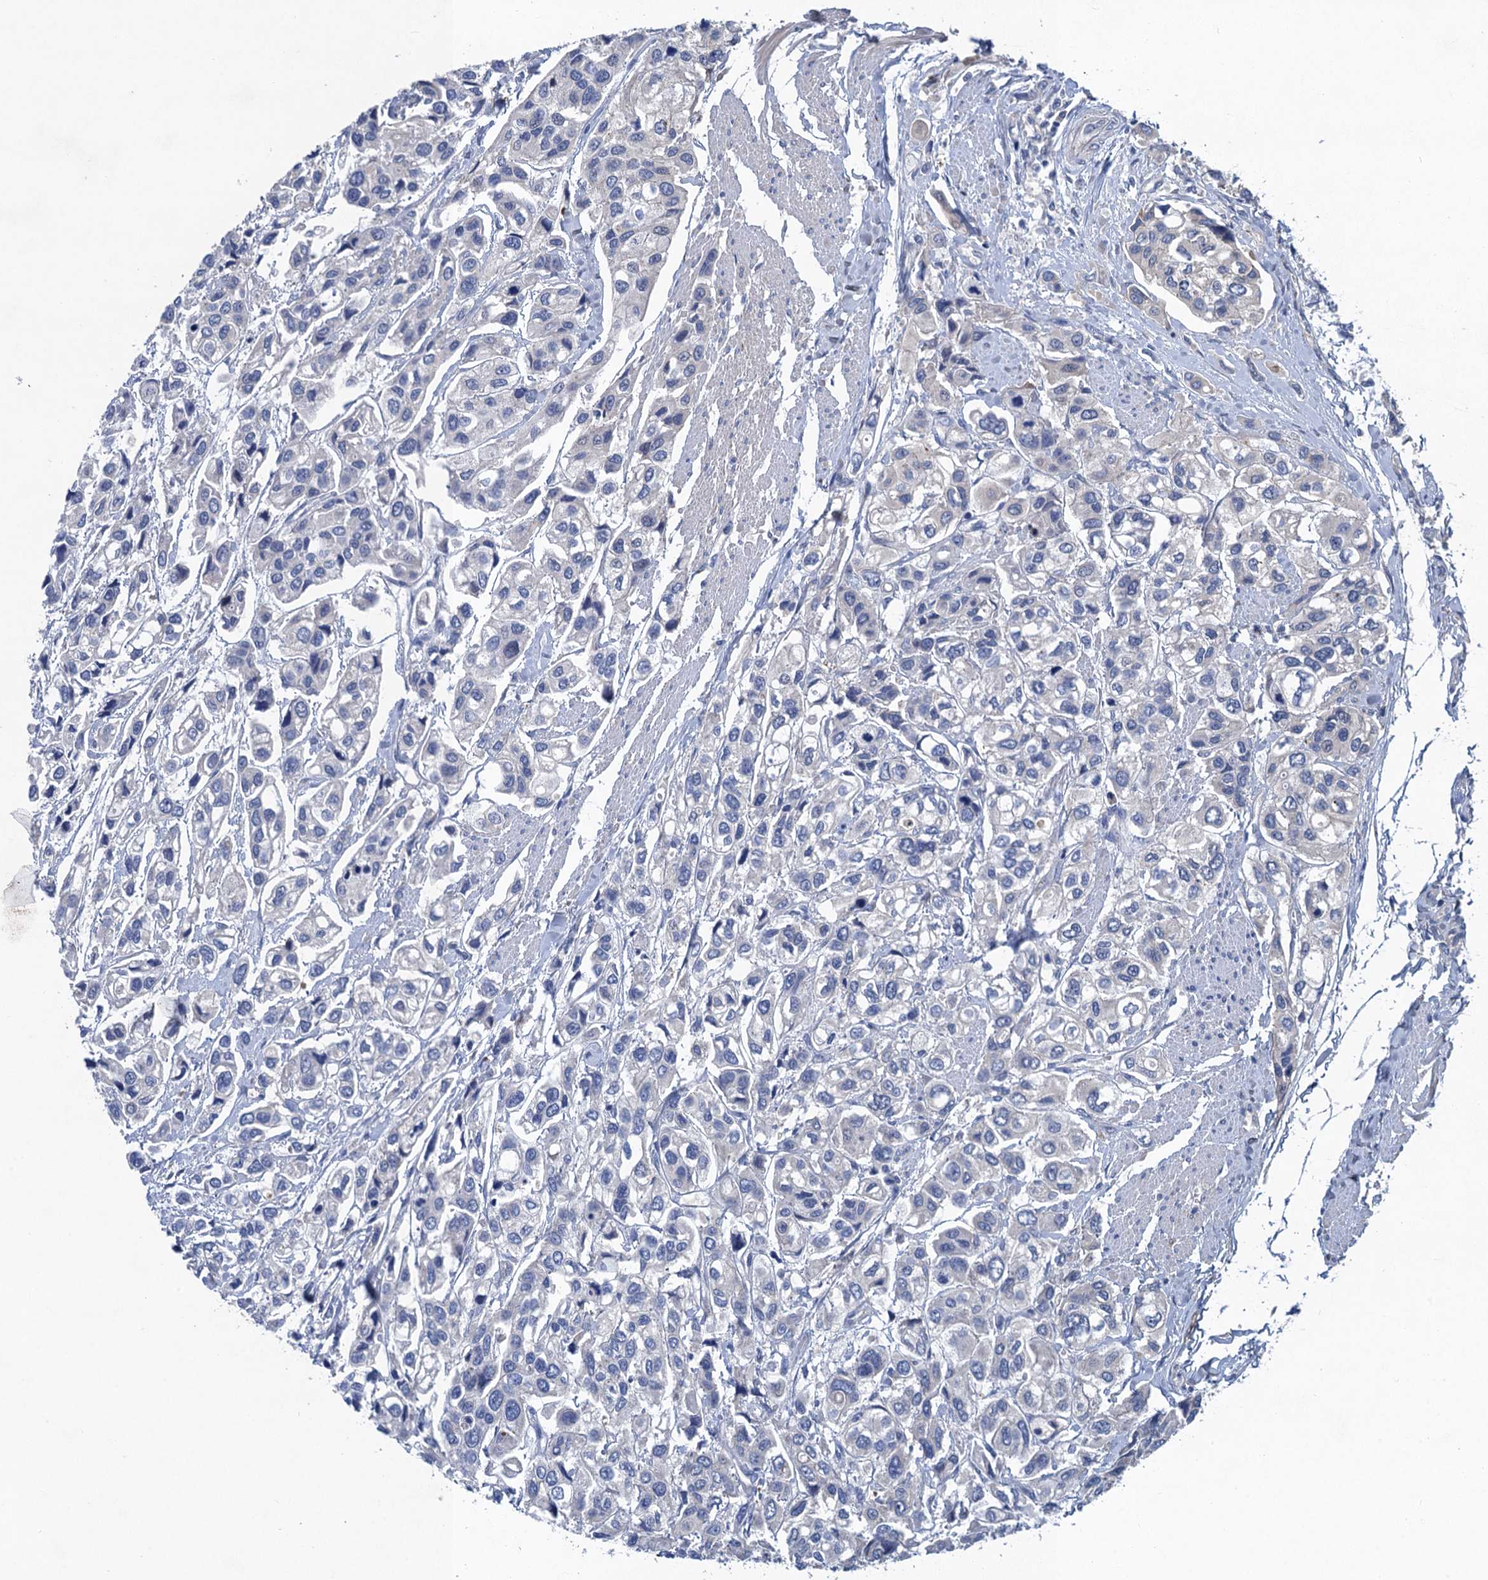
{"staining": {"intensity": "negative", "quantity": "none", "location": "none"}, "tissue": "urothelial cancer", "cell_type": "Tumor cells", "image_type": "cancer", "snomed": [{"axis": "morphology", "description": "Urothelial carcinoma, High grade"}, {"axis": "topography", "description": "Urinary bladder"}], "caption": "IHC of human urothelial carcinoma (high-grade) shows no positivity in tumor cells.", "gene": "TRAF7", "patient": {"sex": "male", "age": 67}}